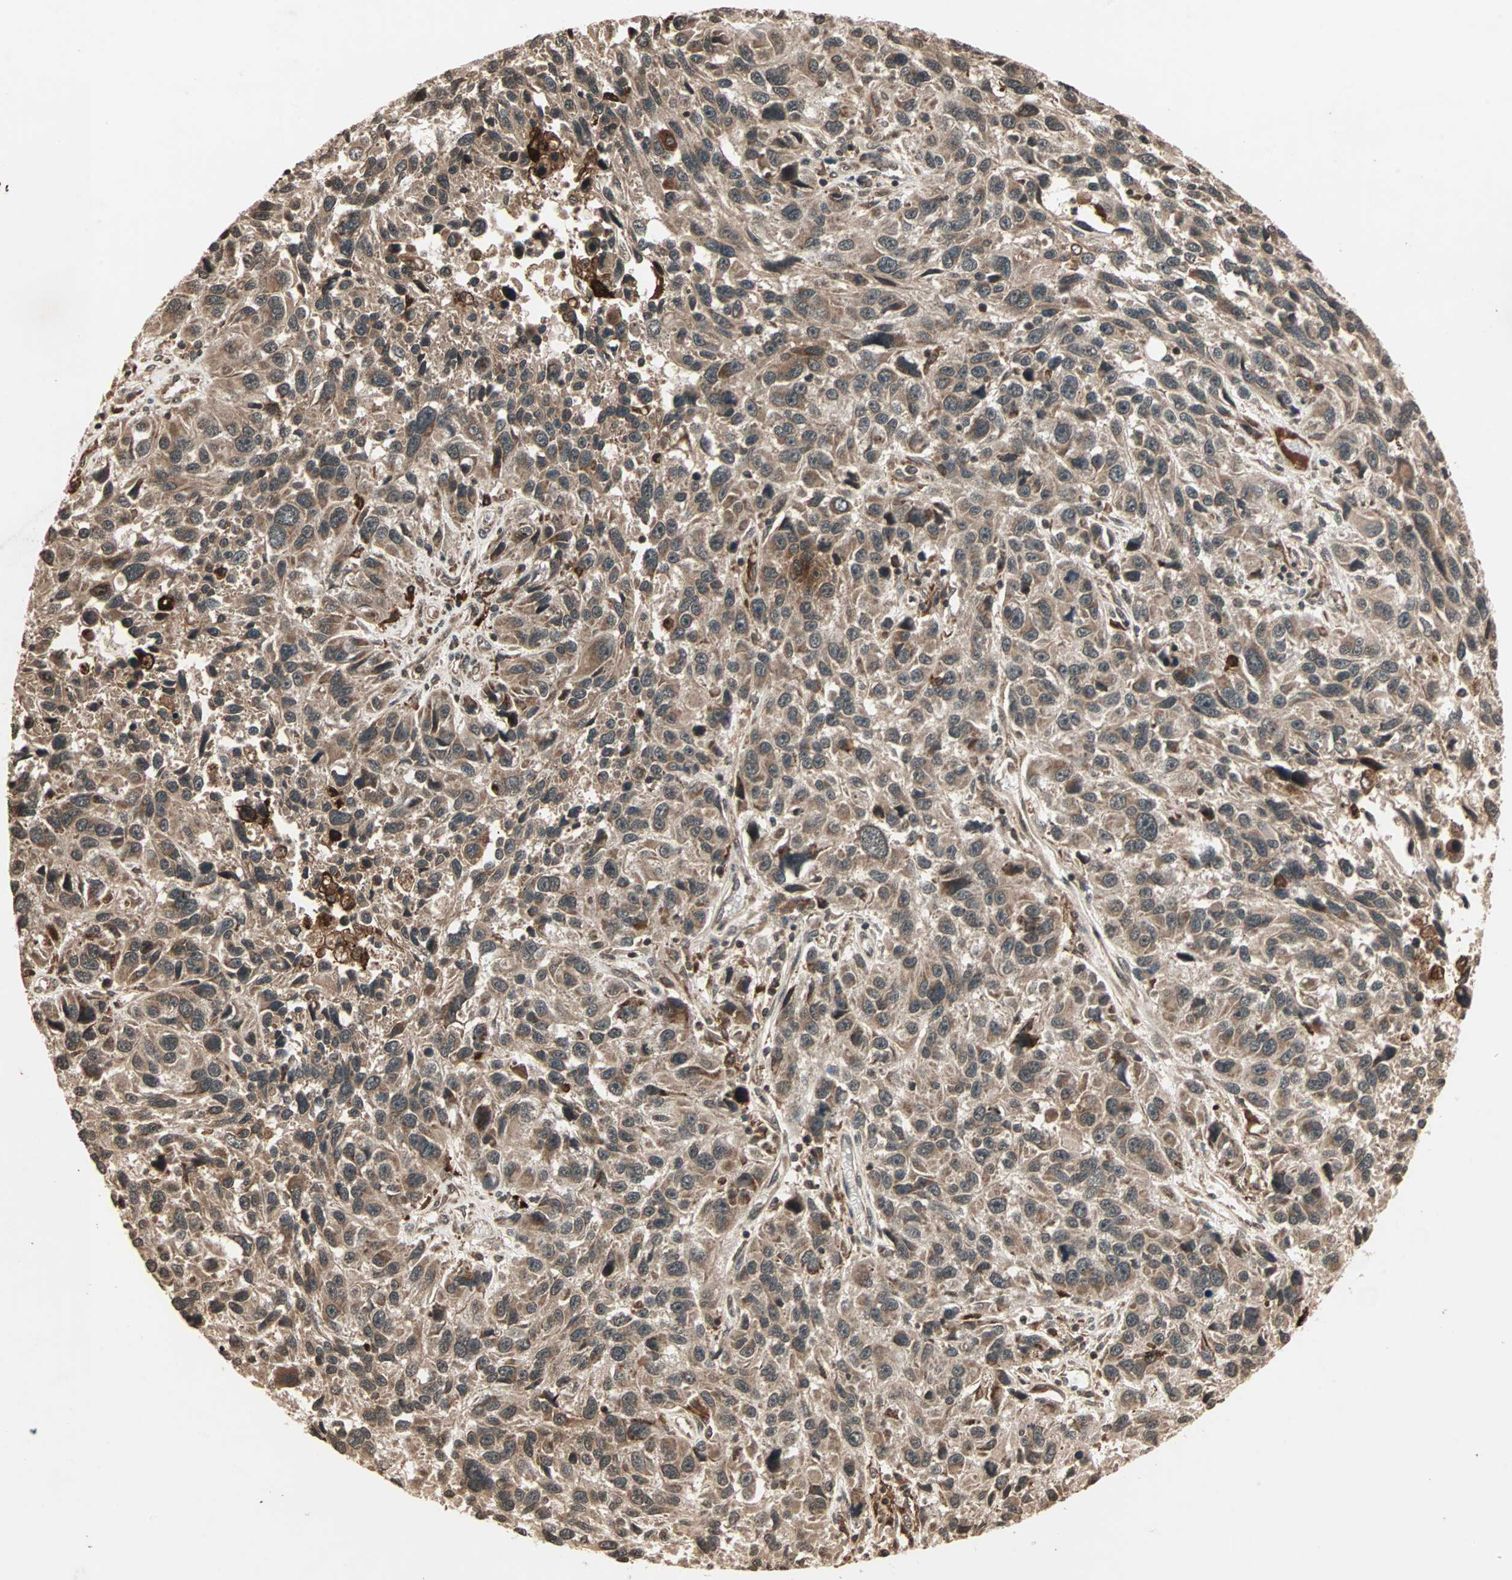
{"staining": {"intensity": "moderate", "quantity": ">75%", "location": "cytoplasmic/membranous"}, "tissue": "melanoma", "cell_type": "Tumor cells", "image_type": "cancer", "snomed": [{"axis": "morphology", "description": "Malignant melanoma, NOS"}, {"axis": "topography", "description": "Skin"}], "caption": "The image reveals immunohistochemical staining of malignant melanoma. There is moderate cytoplasmic/membranous expression is appreciated in about >75% of tumor cells.", "gene": "RFFL", "patient": {"sex": "male", "age": 53}}